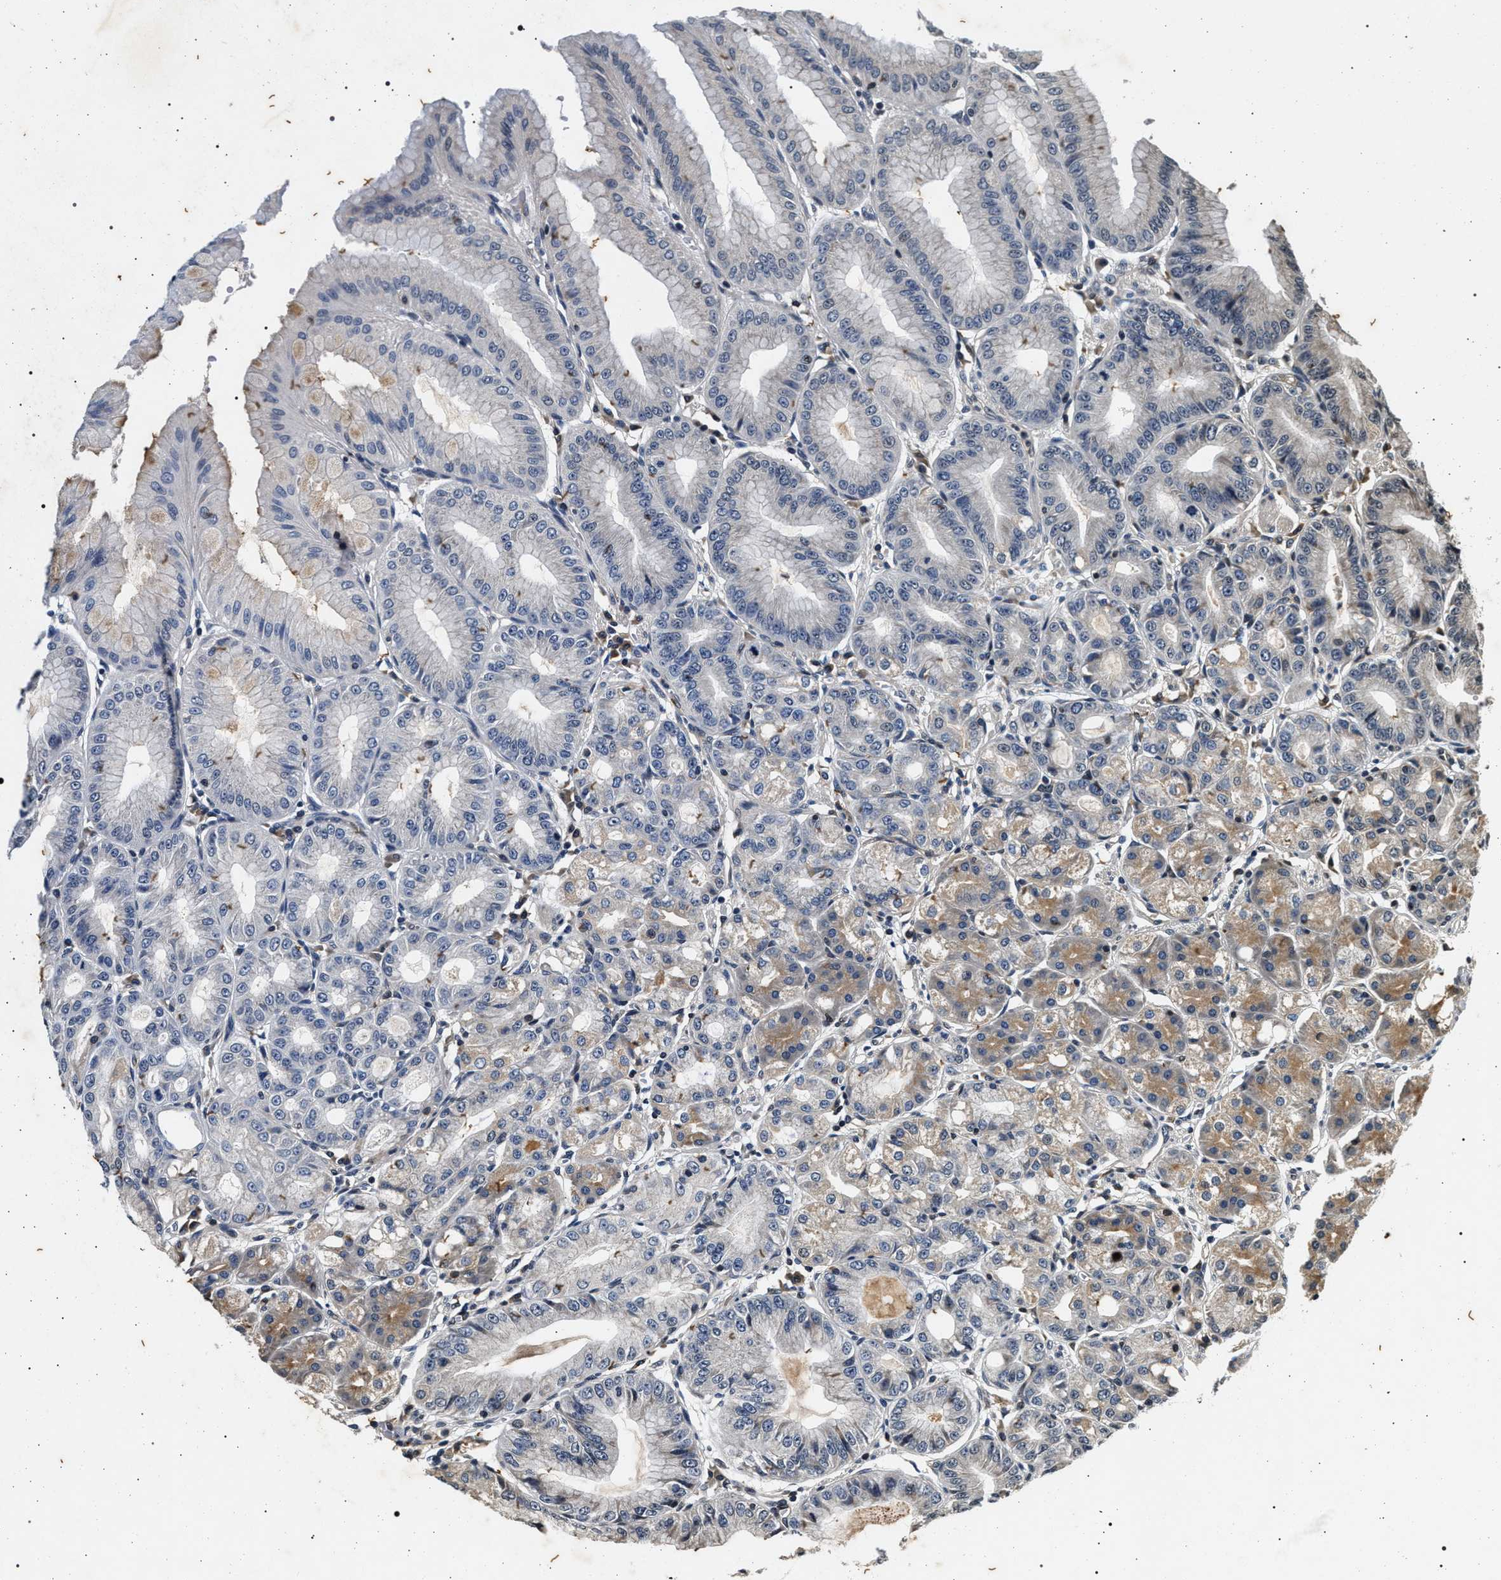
{"staining": {"intensity": "moderate", "quantity": "<25%", "location": "cytoplasmic/membranous"}, "tissue": "stomach", "cell_type": "Glandular cells", "image_type": "normal", "snomed": [{"axis": "morphology", "description": "Normal tissue, NOS"}, {"axis": "topography", "description": "Stomach, lower"}], "caption": "Immunohistochemical staining of unremarkable human stomach displays moderate cytoplasmic/membranous protein expression in approximately <25% of glandular cells. Using DAB (brown) and hematoxylin (blue) stains, captured at high magnification using brightfield microscopy.", "gene": "CDKN1B", "patient": {"sex": "male", "age": 71}}